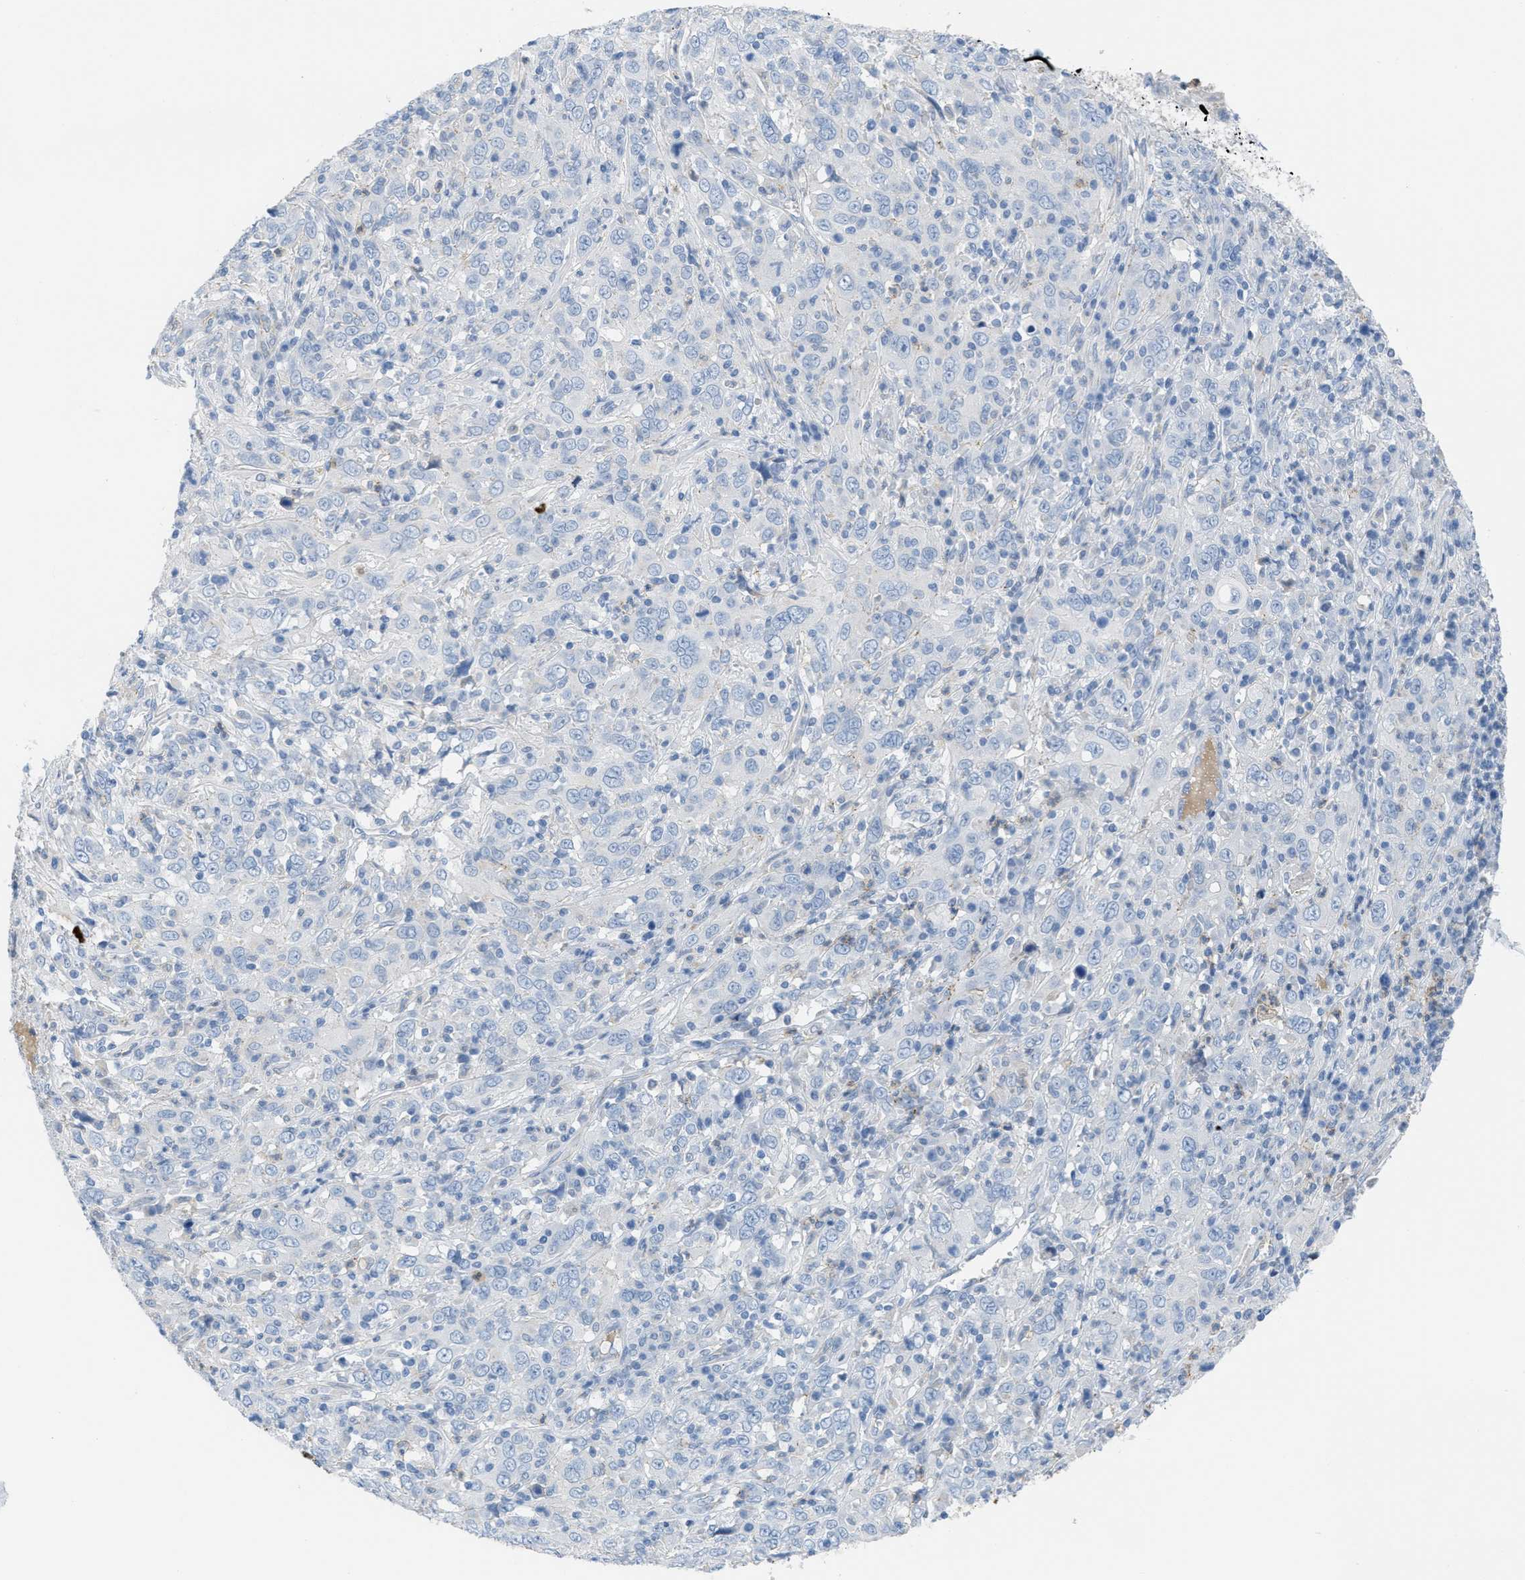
{"staining": {"intensity": "negative", "quantity": "none", "location": "none"}, "tissue": "cervical cancer", "cell_type": "Tumor cells", "image_type": "cancer", "snomed": [{"axis": "morphology", "description": "Squamous cell carcinoma, NOS"}, {"axis": "topography", "description": "Cervix"}], "caption": "Tumor cells show no significant positivity in cervical cancer. The staining was performed using DAB (3,3'-diaminobenzidine) to visualize the protein expression in brown, while the nuclei were stained in blue with hematoxylin (Magnification: 20x).", "gene": "CRB3", "patient": {"sex": "female", "age": 46}}